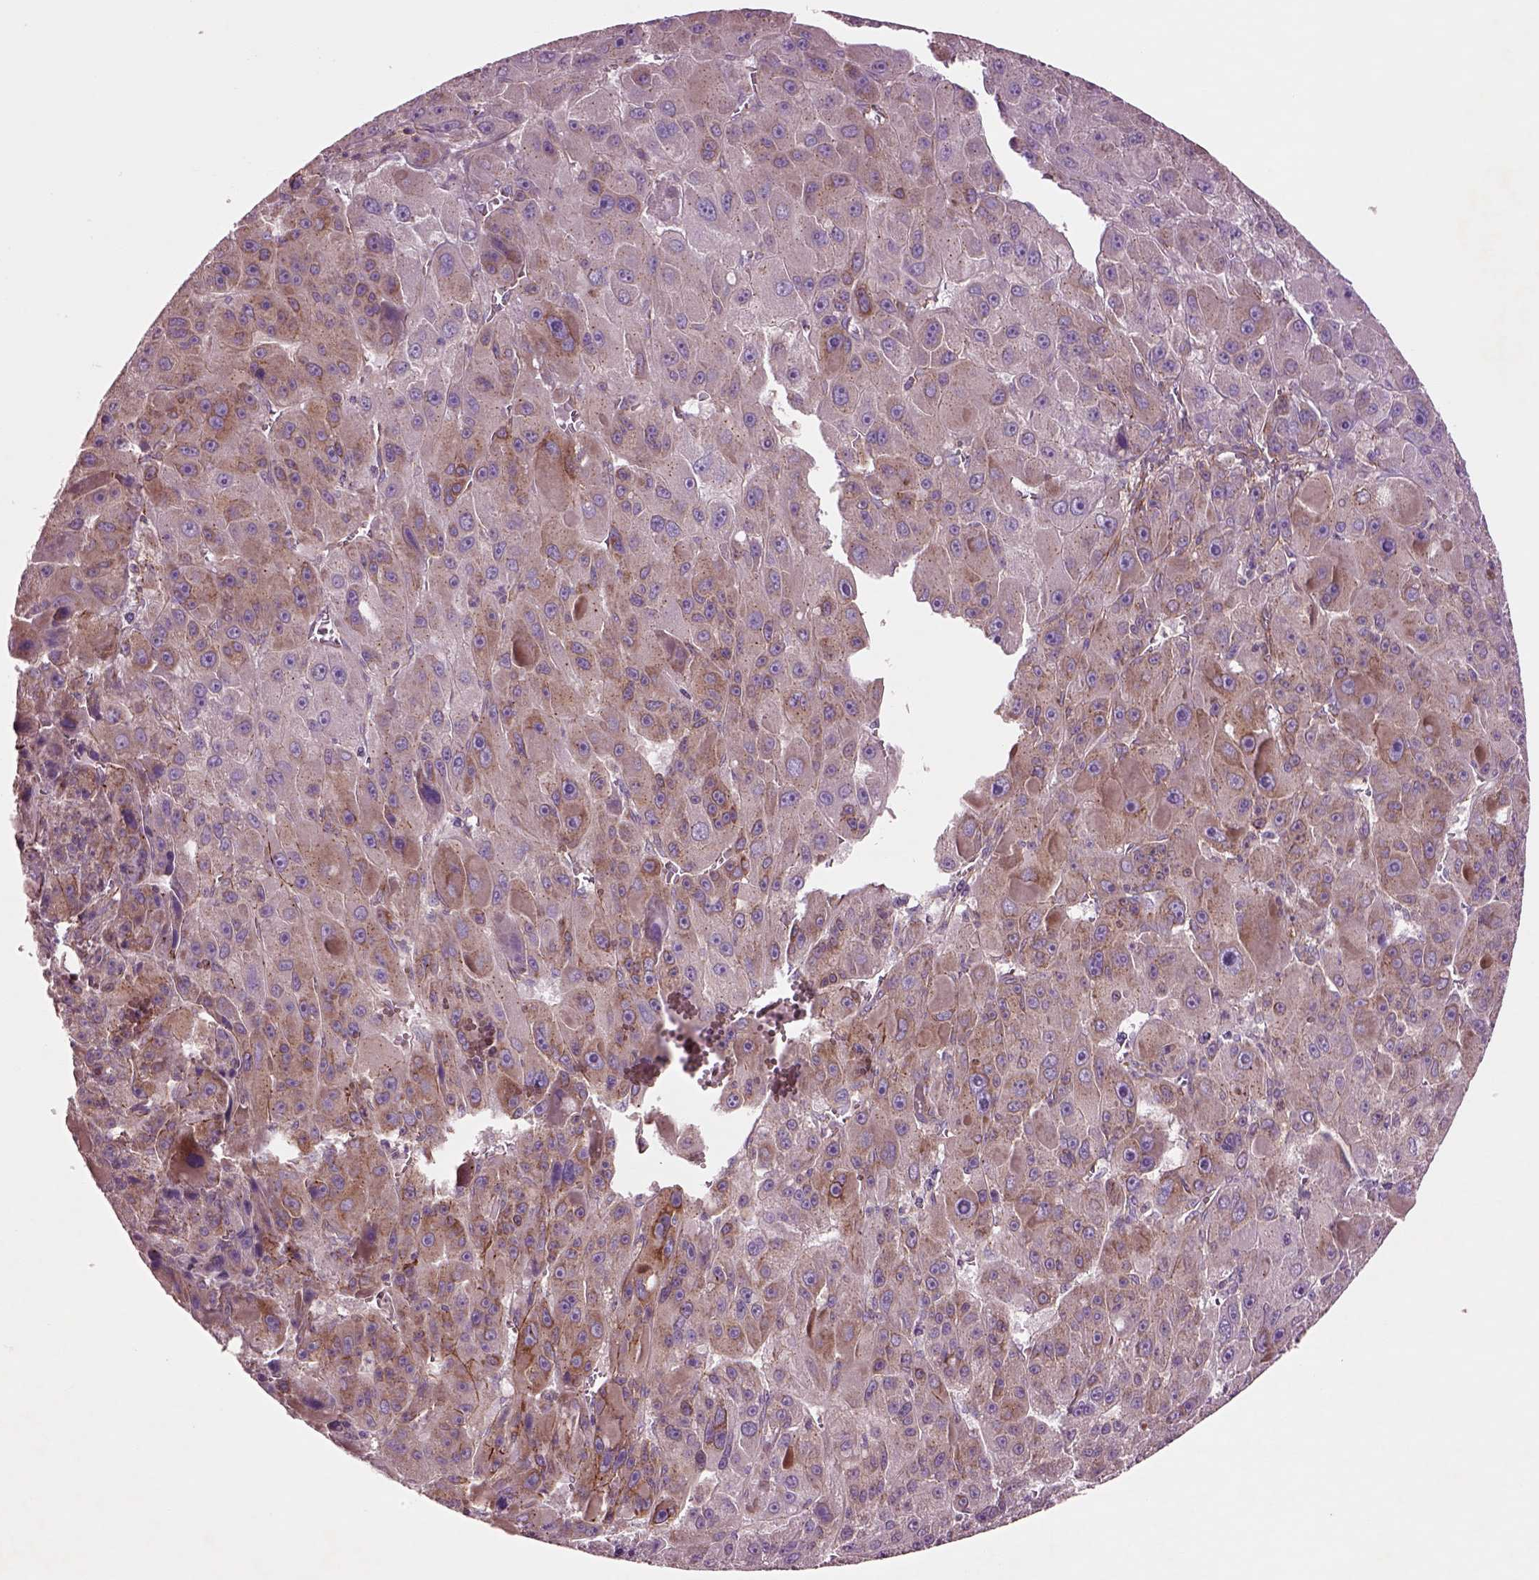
{"staining": {"intensity": "moderate", "quantity": "<25%", "location": "cytoplasmic/membranous"}, "tissue": "liver cancer", "cell_type": "Tumor cells", "image_type": "cancer", "snomed": [{"axis": "morphology", "description": "Carcinoma, Hepatocellular, NOS"}, {"axis": "topography", "description": "Liver"}], "caption": "High-magnification brightfield microscopy of liver cancer stained with DAB (3,3'-diaminobenzidine) (brown) and counterstained with hematoxylin (blue). tumor cells exhibit moderate cytoplasmic/membranous staining is identified in about<25% of cells. Nuclei are stained in blue.", "gene": "SEC23A", "patient": {"sex": "male", "age": 76}}